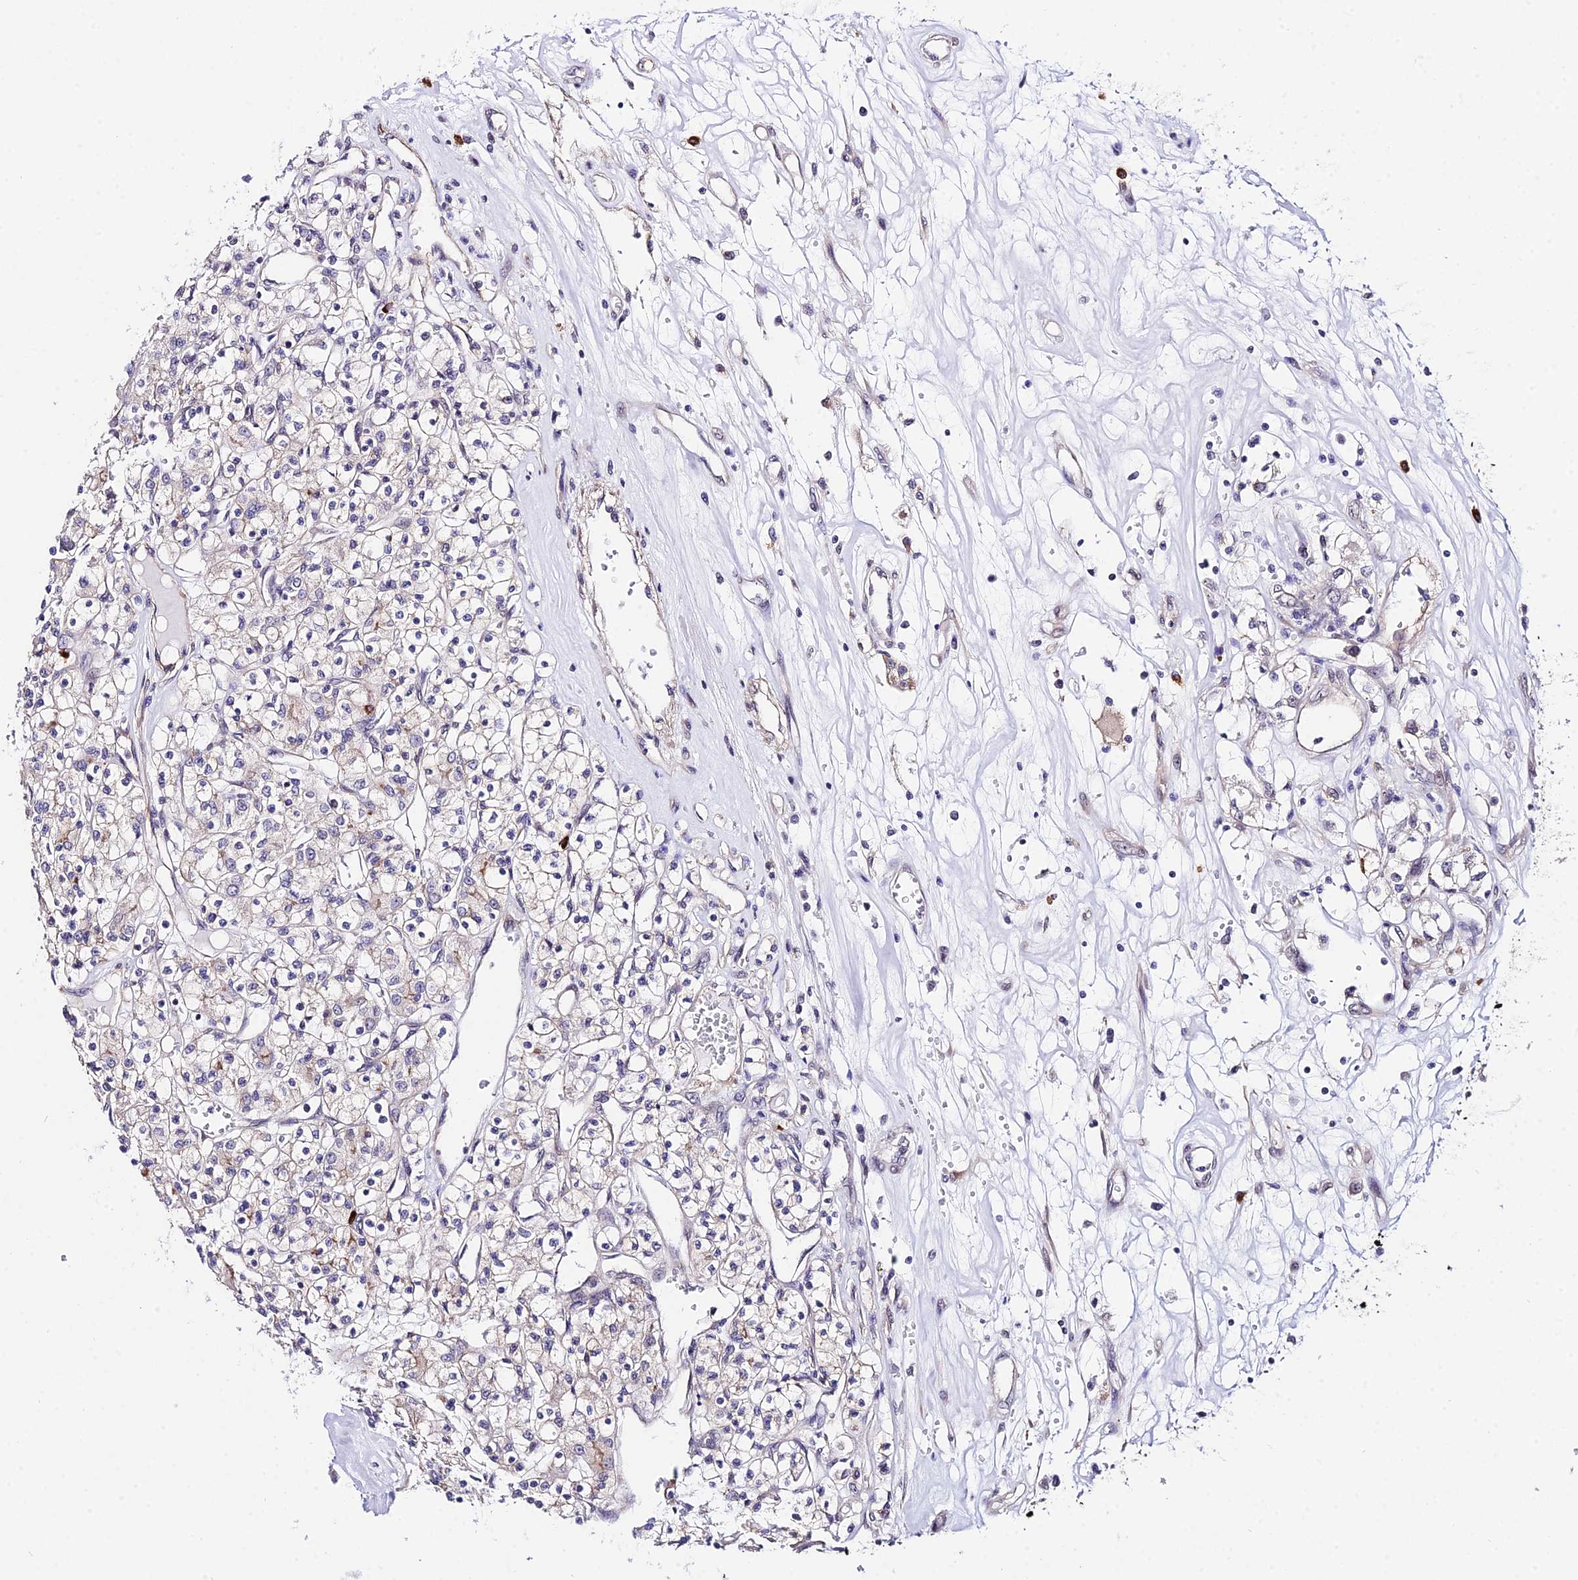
{"staining": {"intensity": "negative", "quantity": "none", "location": "none"}, "tissue": "renal cancer", "cell_type": "Tumor cells", "image_type": "cancer", "snomed": [{"axis": "morphology", "description": "Adenocarcinoma, NOS"}, {"axis": "topography", "description": "Kidney"}], "caption": "Tumor cells are negative for protein expression in human renal cancer.", "gene": "POLR2I", "patient": {"sex": "female", "age": 59}}